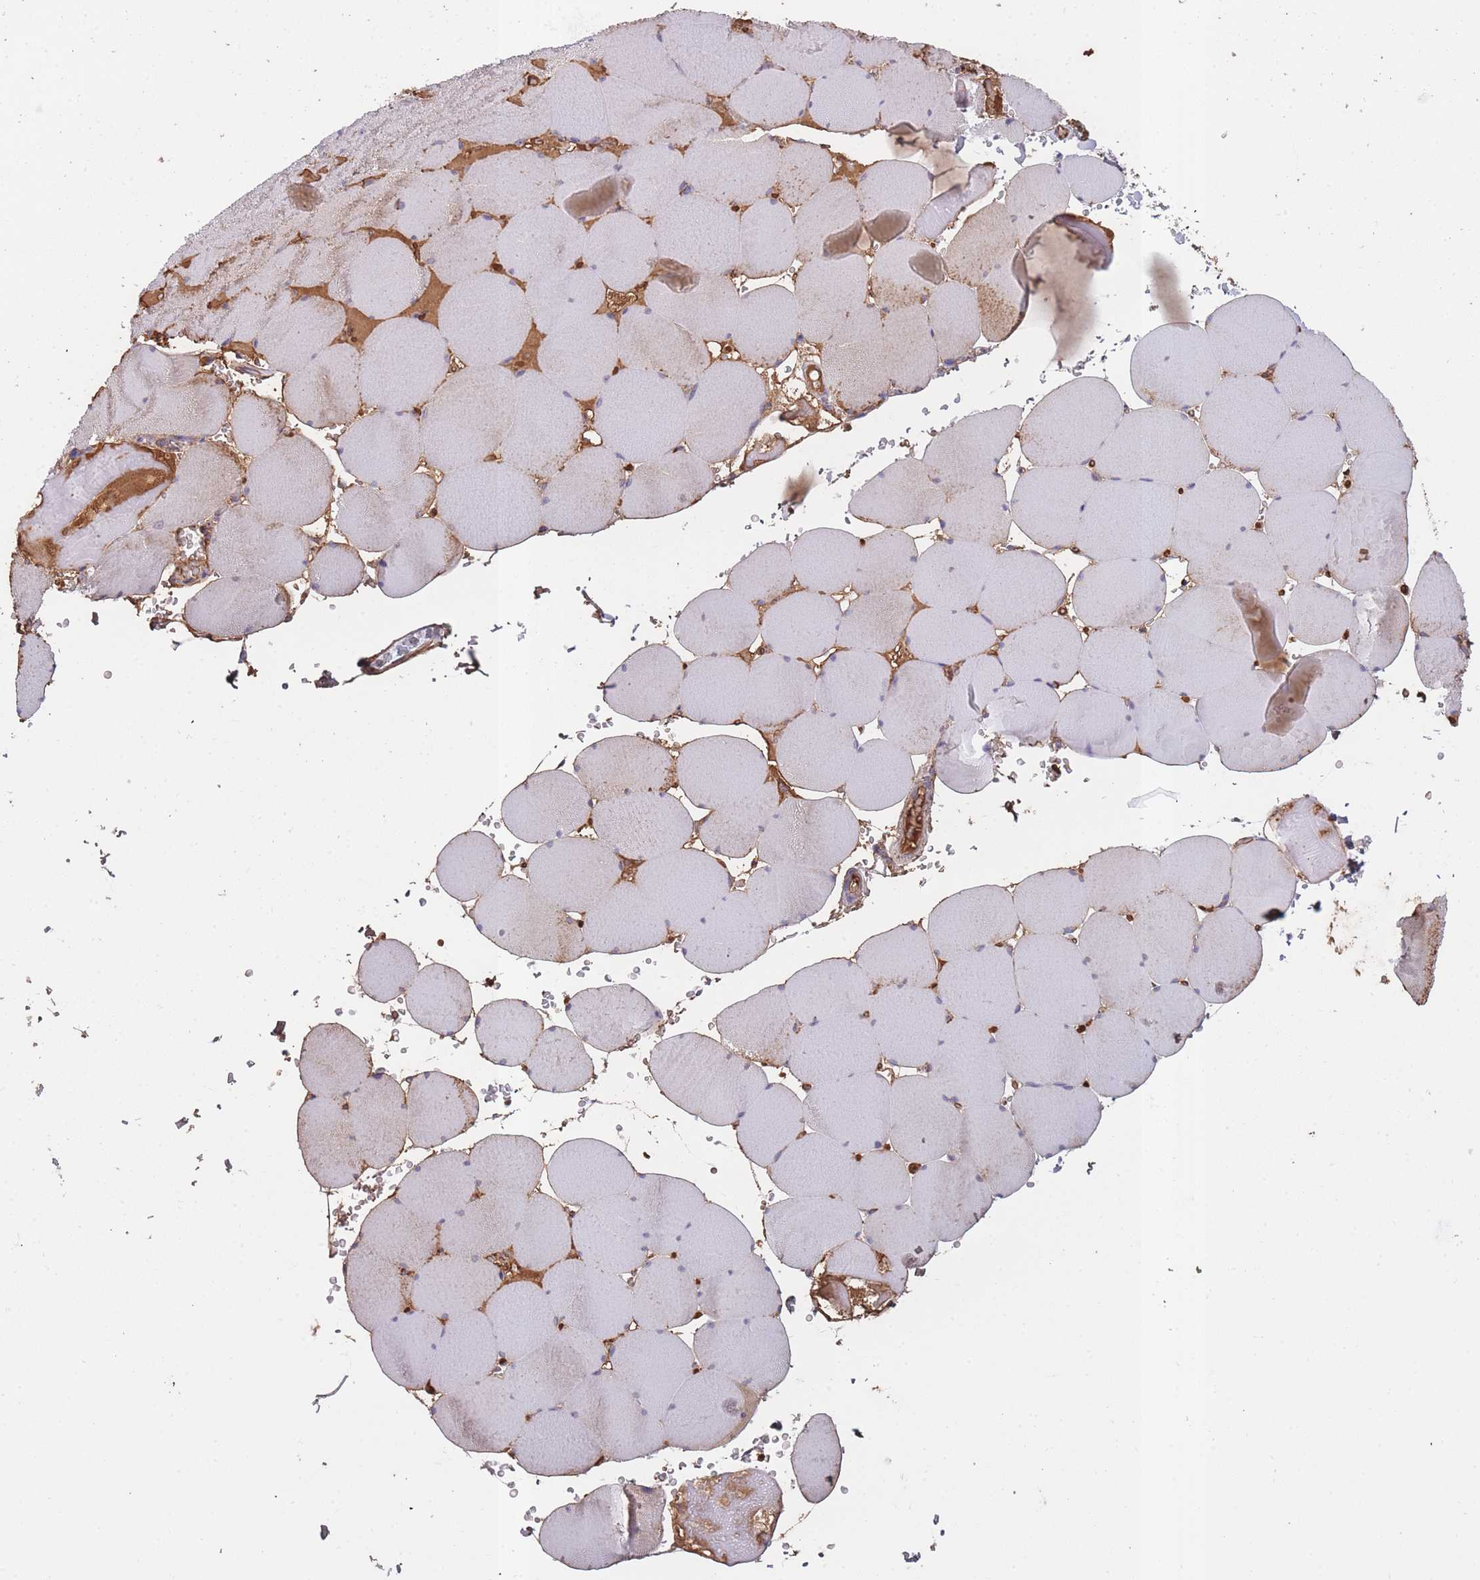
{"staining": {"intensity": "weak", "quantity": "25%-75%", "location": "cytoplasmic/membranous"}, "tissue": "skeletal muscle", "cell_type": "Myocytes", "image_type": "normal", "snomed": [{"axis": "morphology", "description": "Normal tissue, NOS"}, {"axis": "topography", "description": "Skeletal muscle"}, {"axis": "topography", "description": "Head-Neck"}], "caption": "Human skeletal muscle stained for a protein (brown) displays weak cytoplasmic/membranous positive expression in approximately 25%-75% of myocytes.", "gene": "KAT2A", "patient": {"sex": "male", "age": 66}}